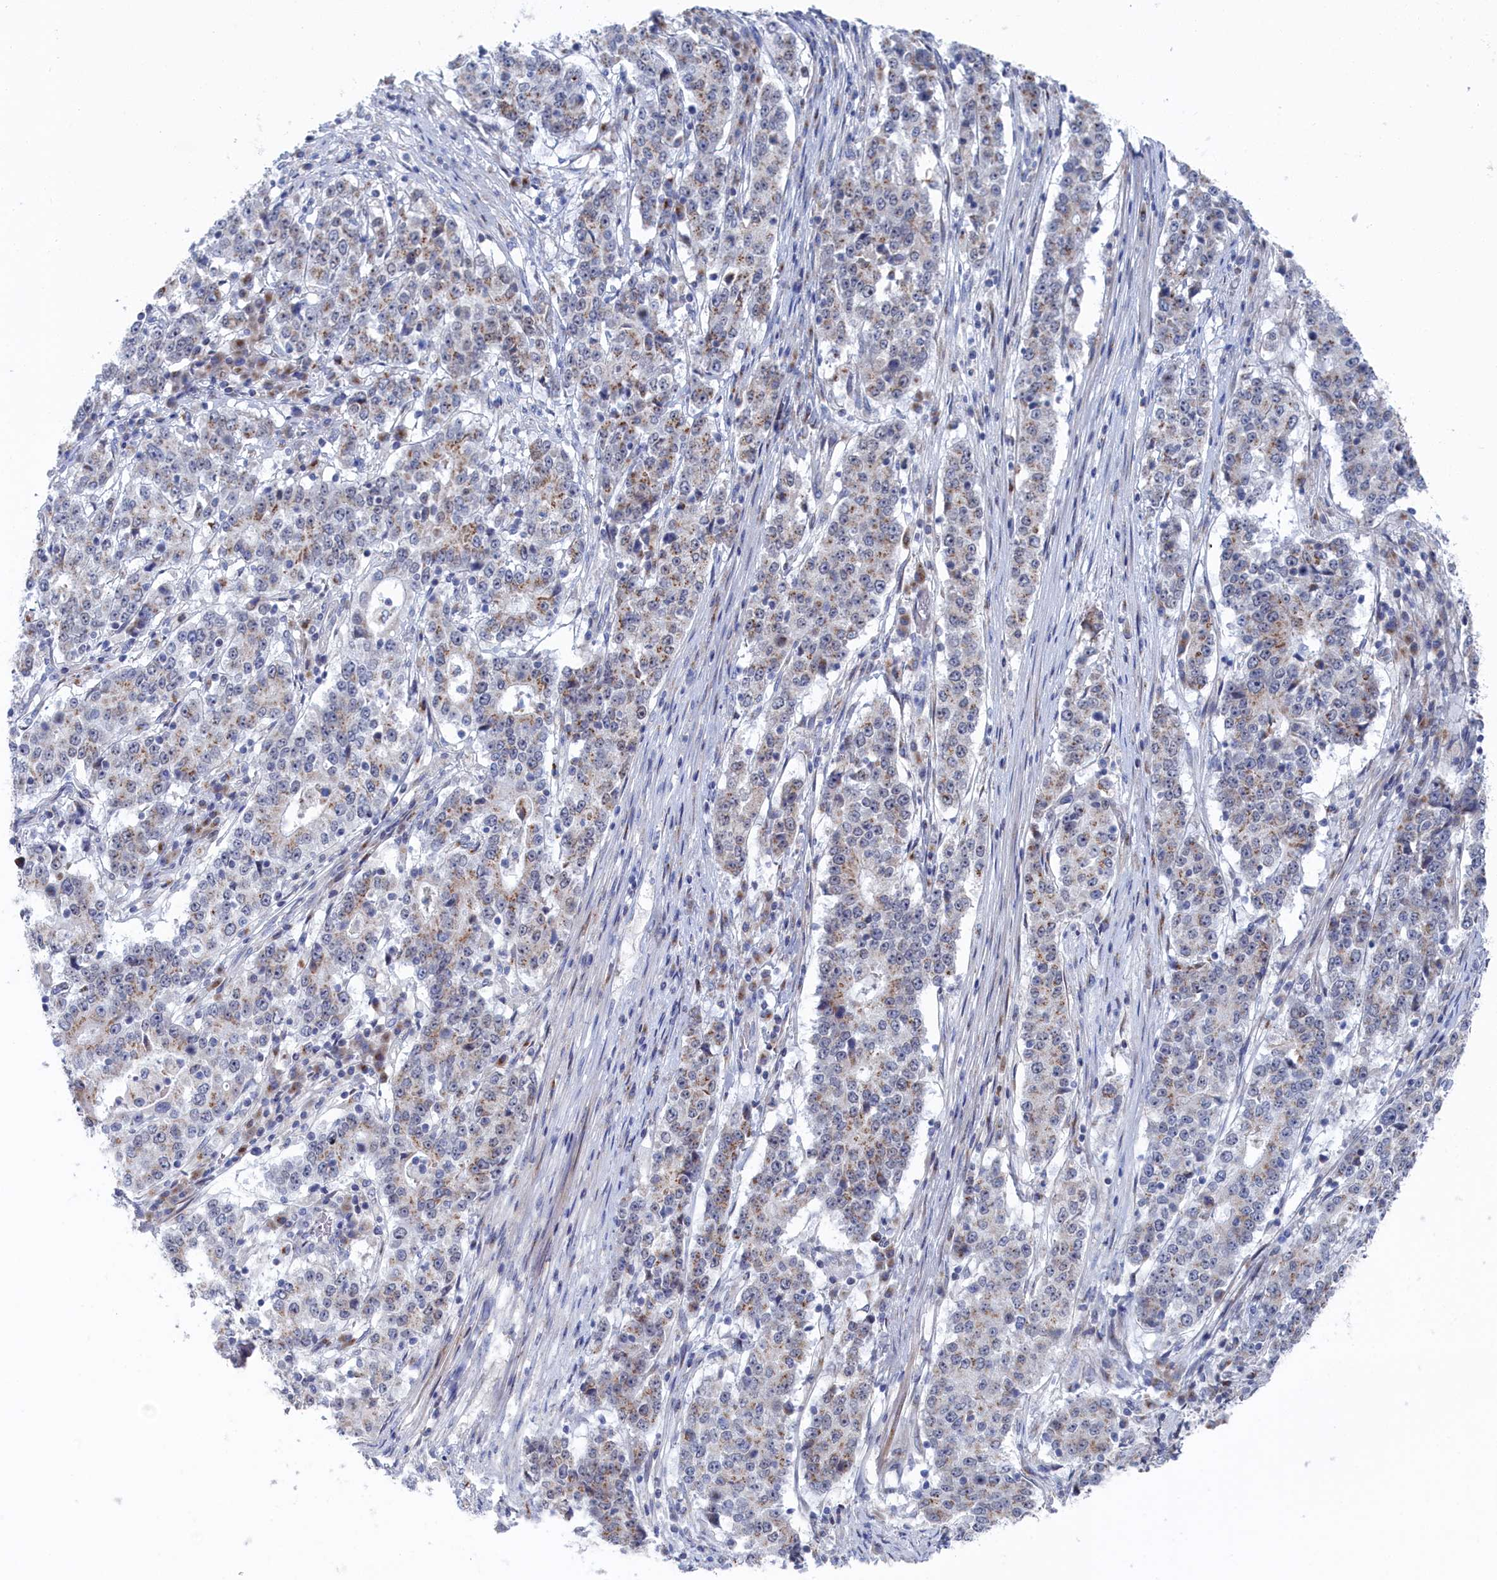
{"staining": {"intensity": "moderate", "quantity": "25%-75%", "location": "cytoplasmic/membranous"}, "tissue": "stomach cancer", "cell_type": "Tumor cells", "image_type": "cancer", "snomed": [{"axis": "morphology", "description": "Adenocarcinoma, NOS"}, {"axis": "topography", "description": "Stomach"}], "caption": "Adenocarcinoma (stomach) stained with a protein marker shows moderate staining in tumor cells.", "gene": "IRX1", "patient": {"sex": "male", "age": 59}}